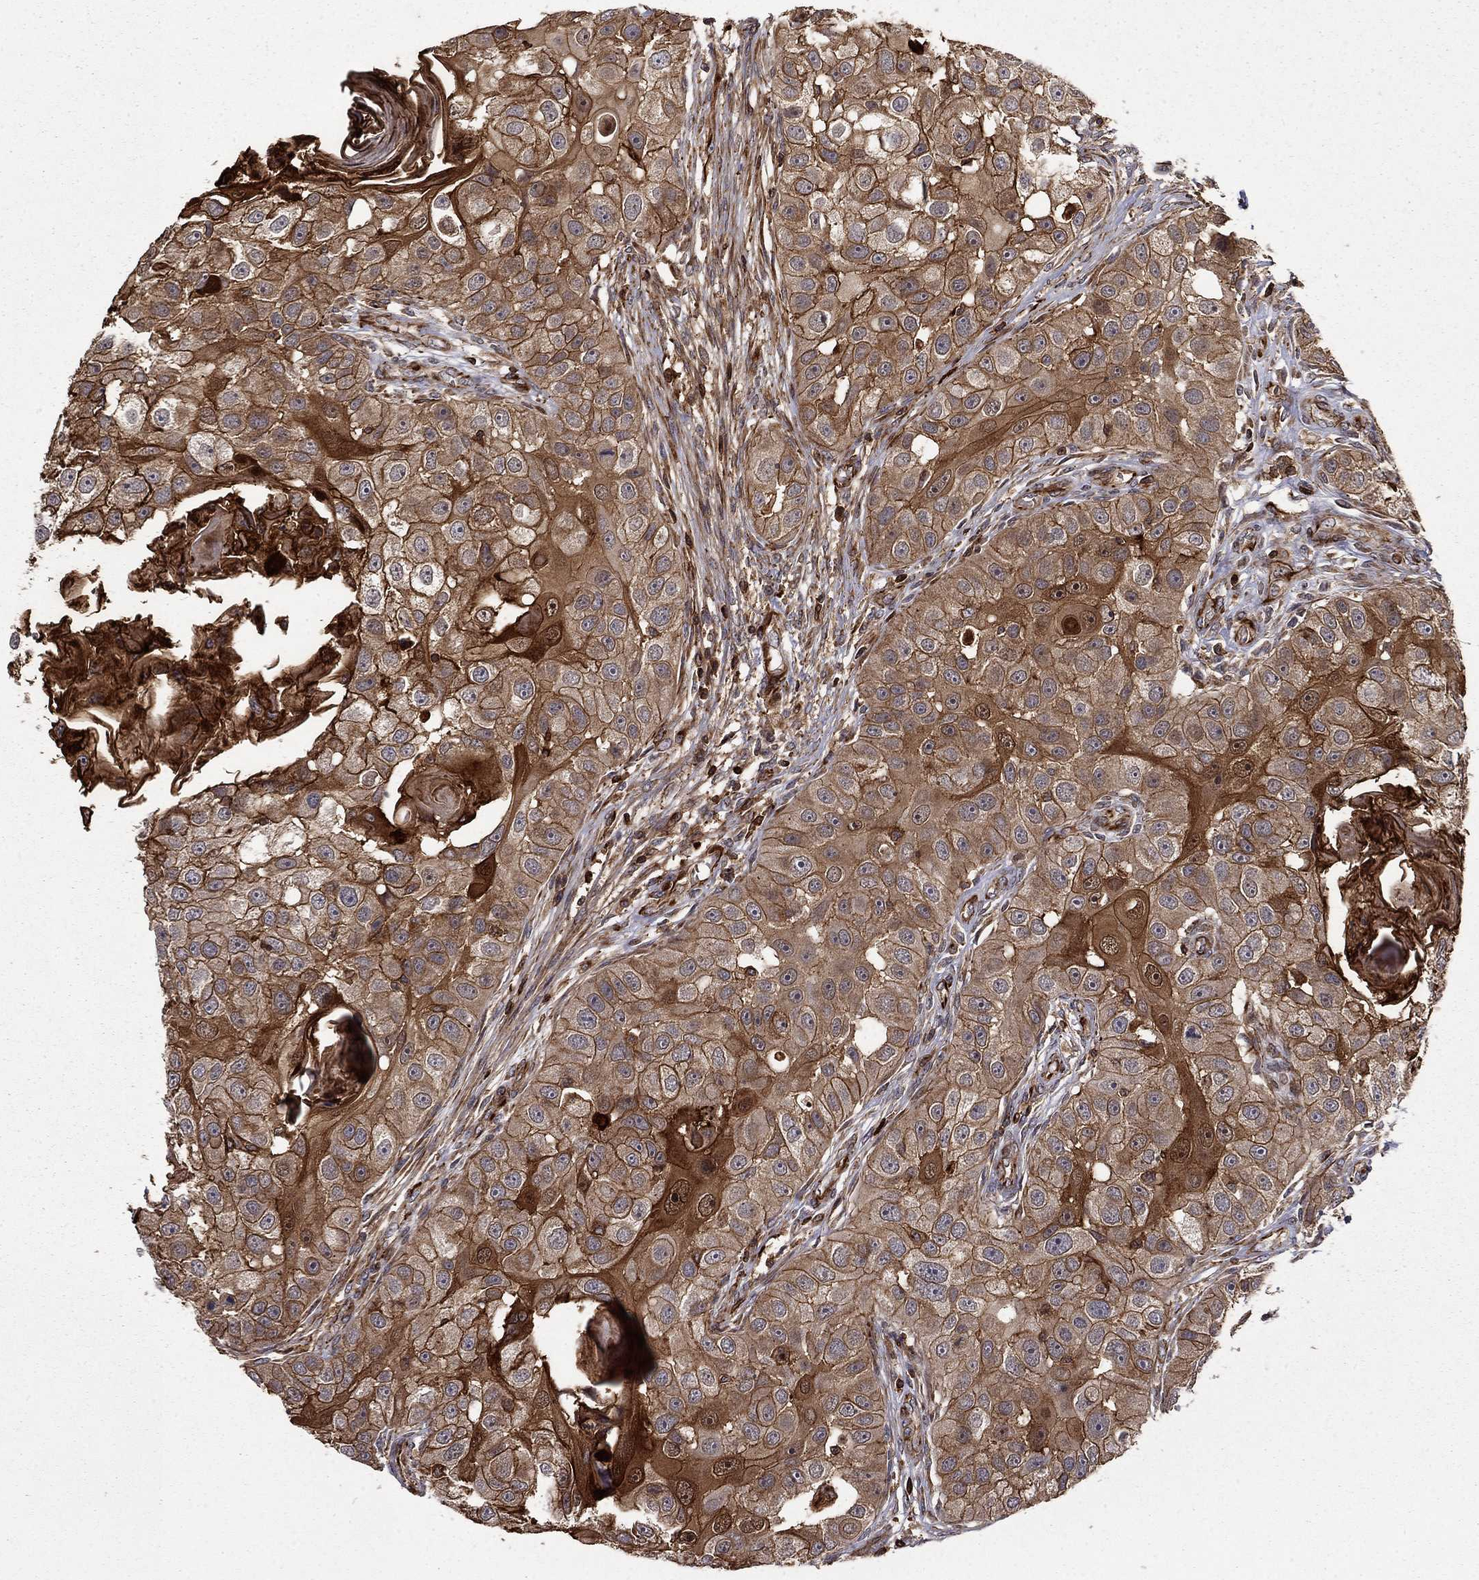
{"staining": {"intensity": "strong", "quantity": "25%-75%", "location": "cytoplasmic/membranous"}, "tissue": "head and neck cancer", "cell_type": "Tumor cells", "image_type": "cancer", "snomed": [{"axis": "morphology", "description": "Normal tissue, NOS"}, {"axis": "morphology", "description": "Squamous cell carcinoma, NOS"}, {"axis": "topography", "description": "Skeletal muscle"}, {"axis": "topography", "description": "Head-Neck"}], "caption": "A micrograph of head and neck squamous cell carcinoma stained for a protein displays strong cytoplasmic/membranous brown staining in tumor cells. The protein is stained brown, and the nuclei are stained in blue (DAB (3,3'-diaminobenzidine) IHC with brightfield microscopy, high magnification).", "gene": "ADM", "patient": {"sex": "male", "age": 51}}